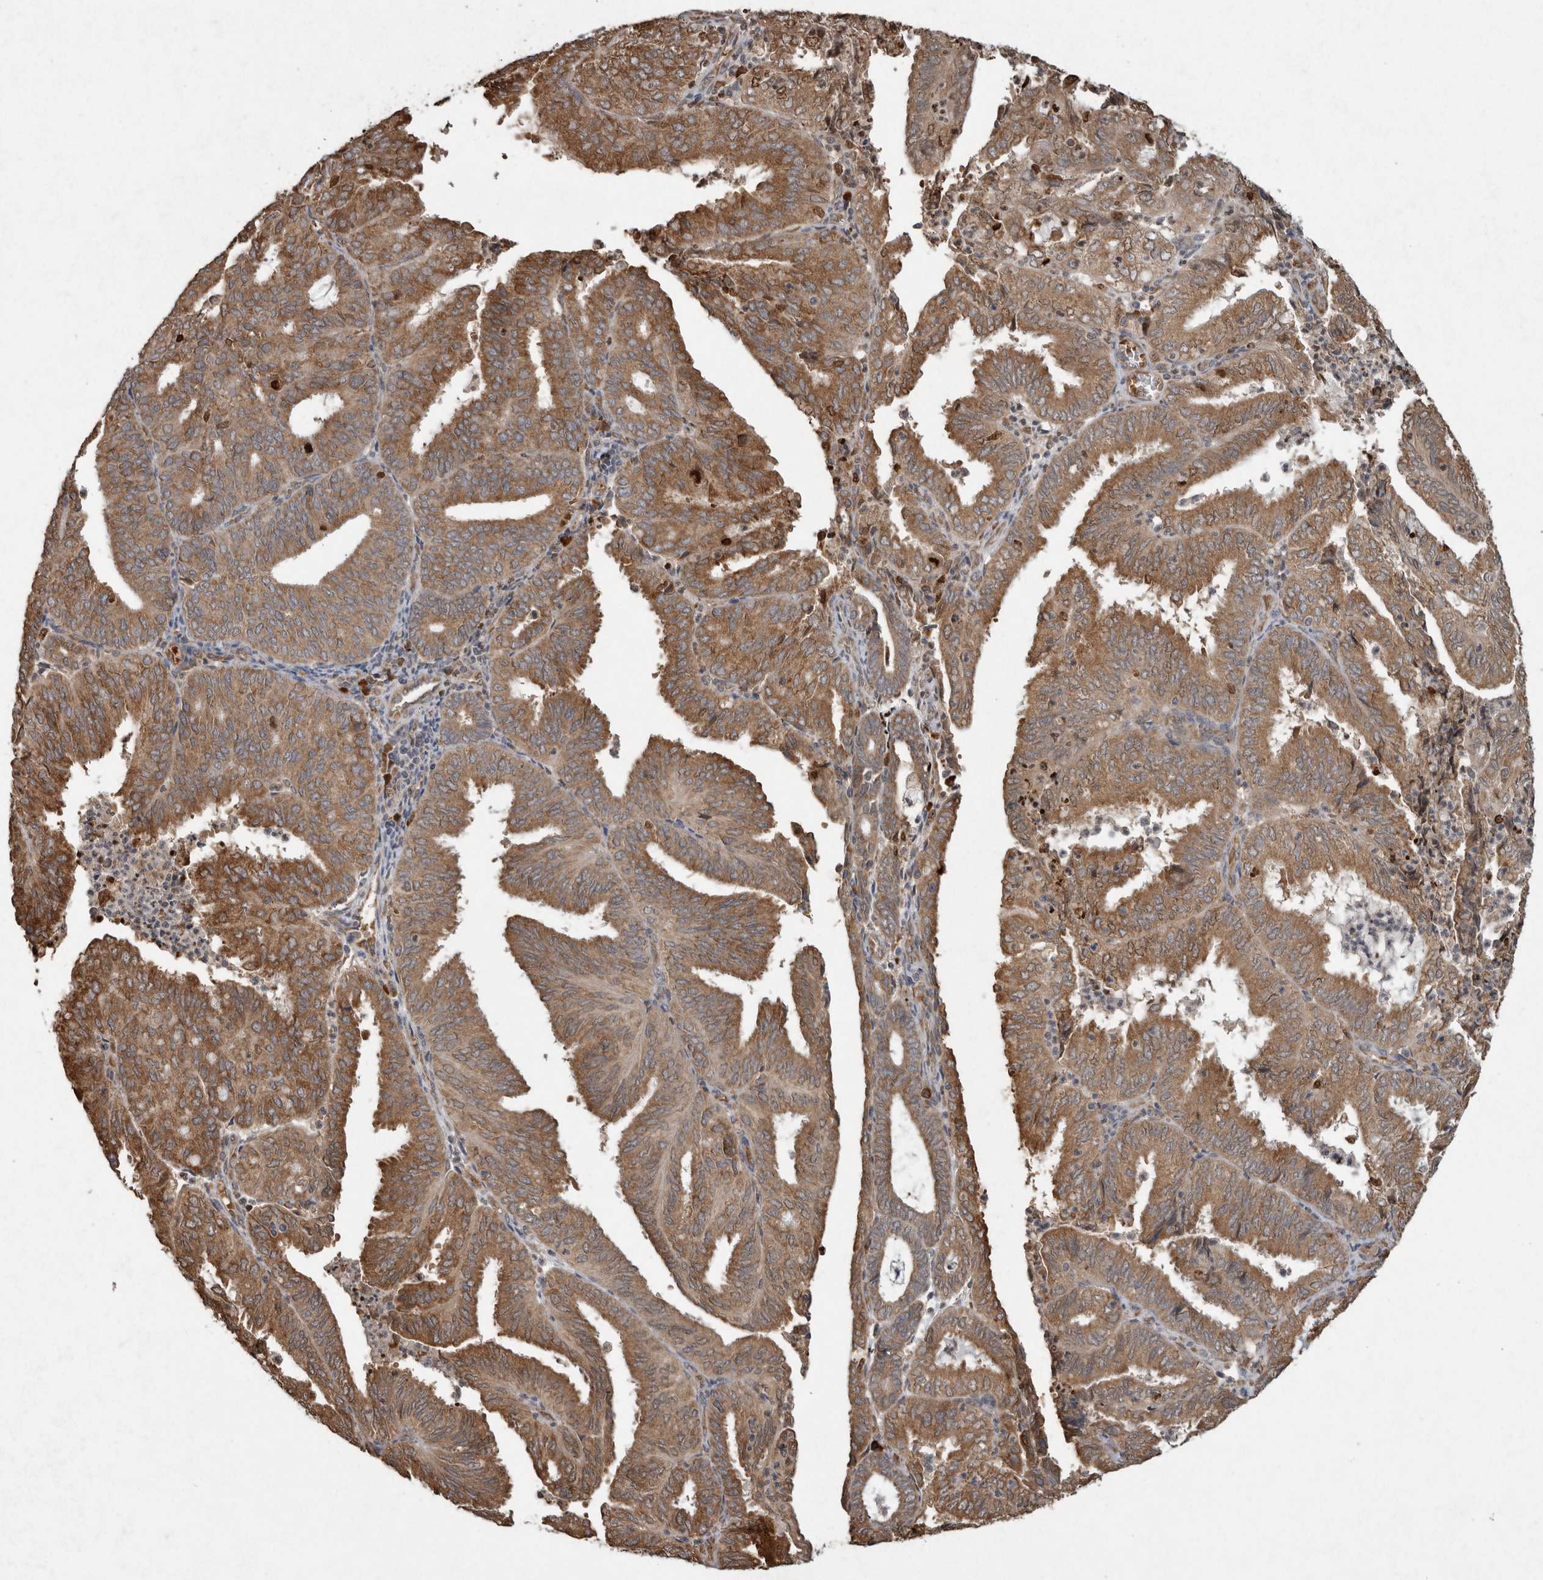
{"staining": {"intensity": "moderate", "quantity": ">75%", "location": "cytoplasmic/membranous"}, "tissue": "endometrial cancer", "cell_type": "Tumor cells", "image_type": "cancer", "snomed": [{"axis": "morphology", "description": "Adenocarcinoma, NOS"}, {"axis": "topography", "description": "Uterus"}], "caption": "Immunohistochemical staining of human endometrial cancer (adenocarcinoma) demonstrates medium levels of moderate cytoplasmic/membranous positivity in about >75% of tumor cells. (Brightfield microscopy of DAB IHC at high magnification).", "gene": "ADGRL3", "patient": {"sex": "female", "age": 60}}